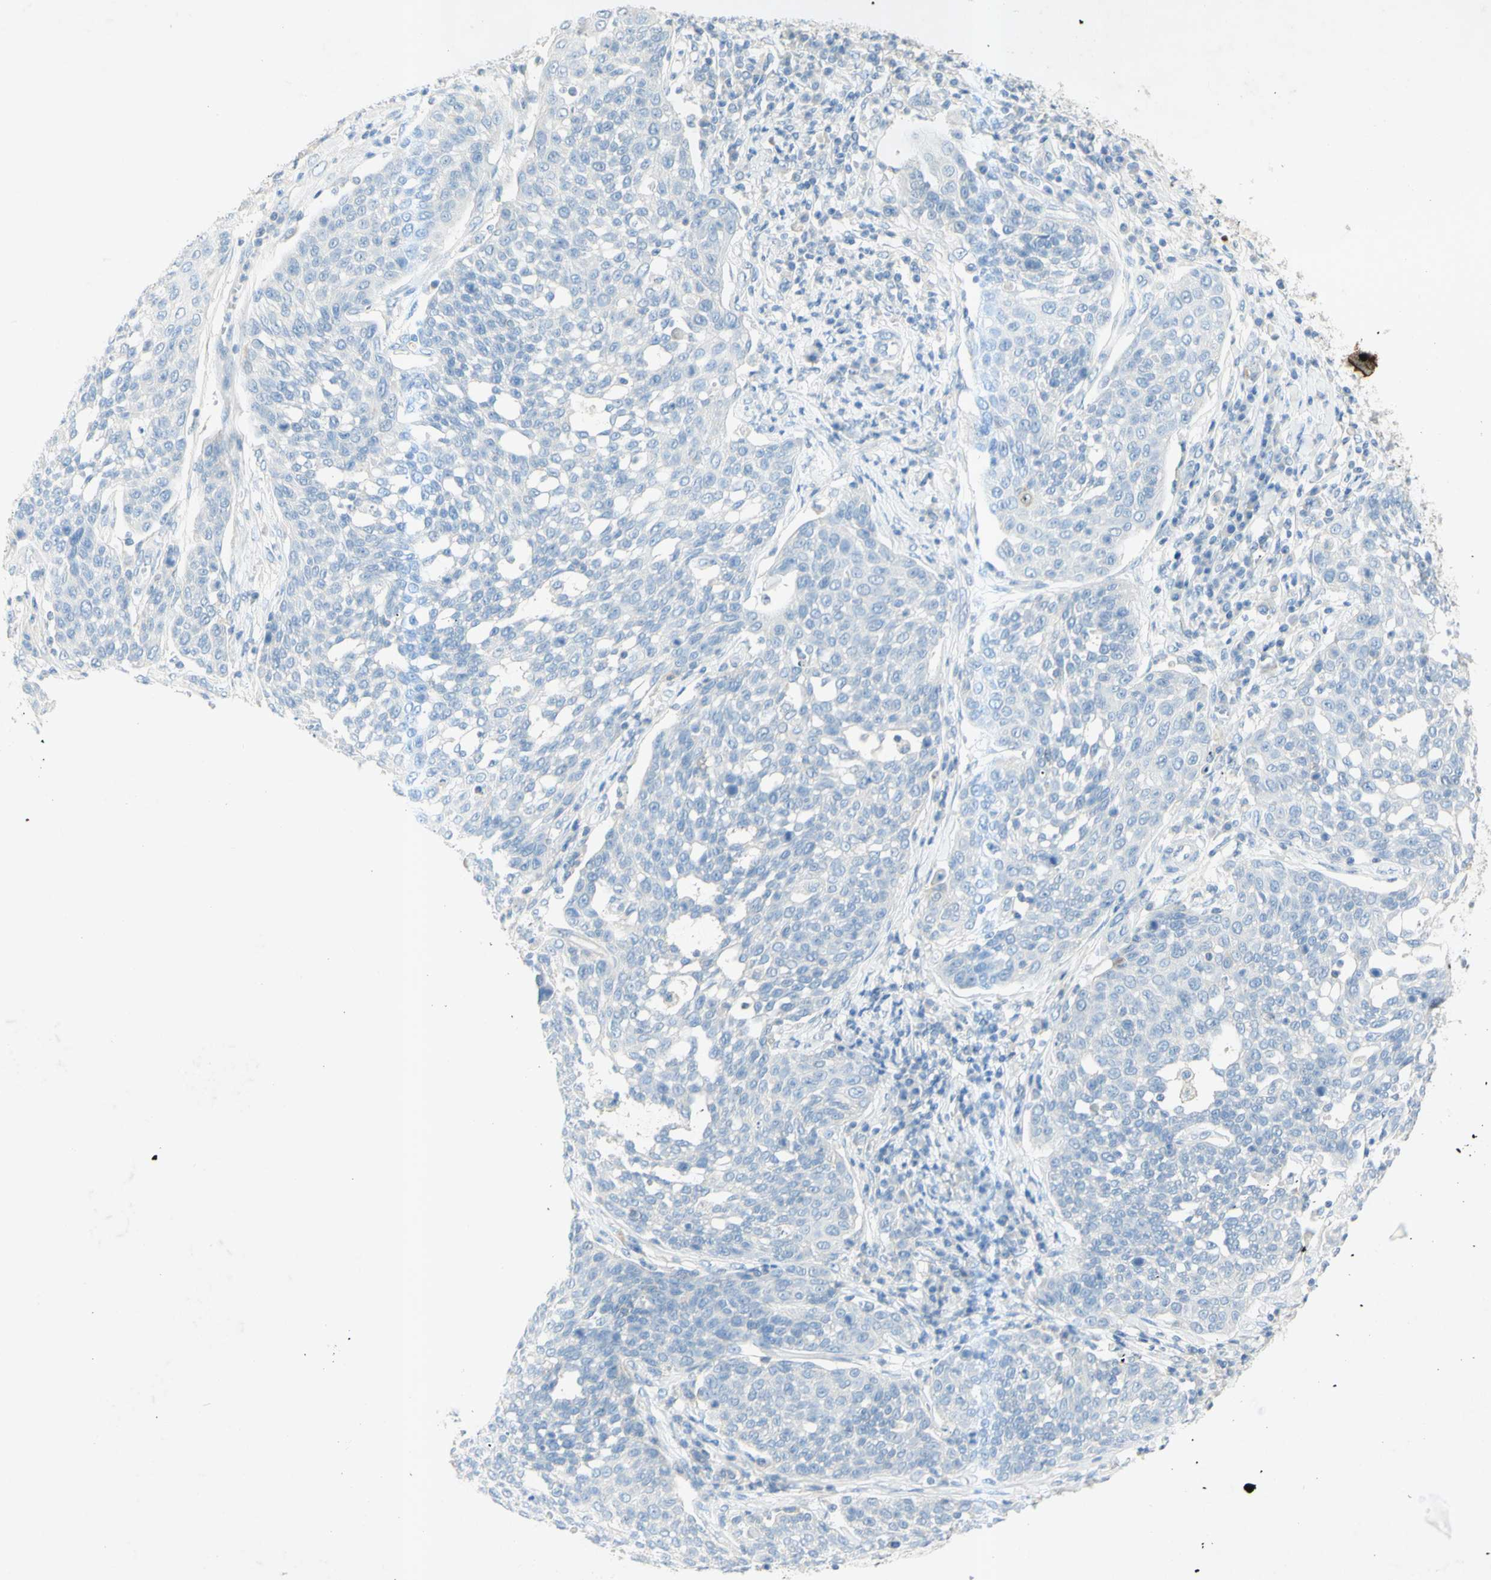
{"staining": {"intensity": "negative", "quantity": "none", "location": "none"}, "tissue": "cervical cancer", "cell_type": "Tumor cells", "image_type": "cancer", "snomed": [{"axis": "morphology", "description": "Squamous cell carcinoma, NOS"}, {"axis": "topography", "description": "Cervix"}], "caption": "A histopathology image of cervical cancer (squamous cell carcinoma) stained for a protein demonstrates no brown staining in tumor cells.", "gene": "GDF15", "patient": {"sex": "female", "age": 34}}